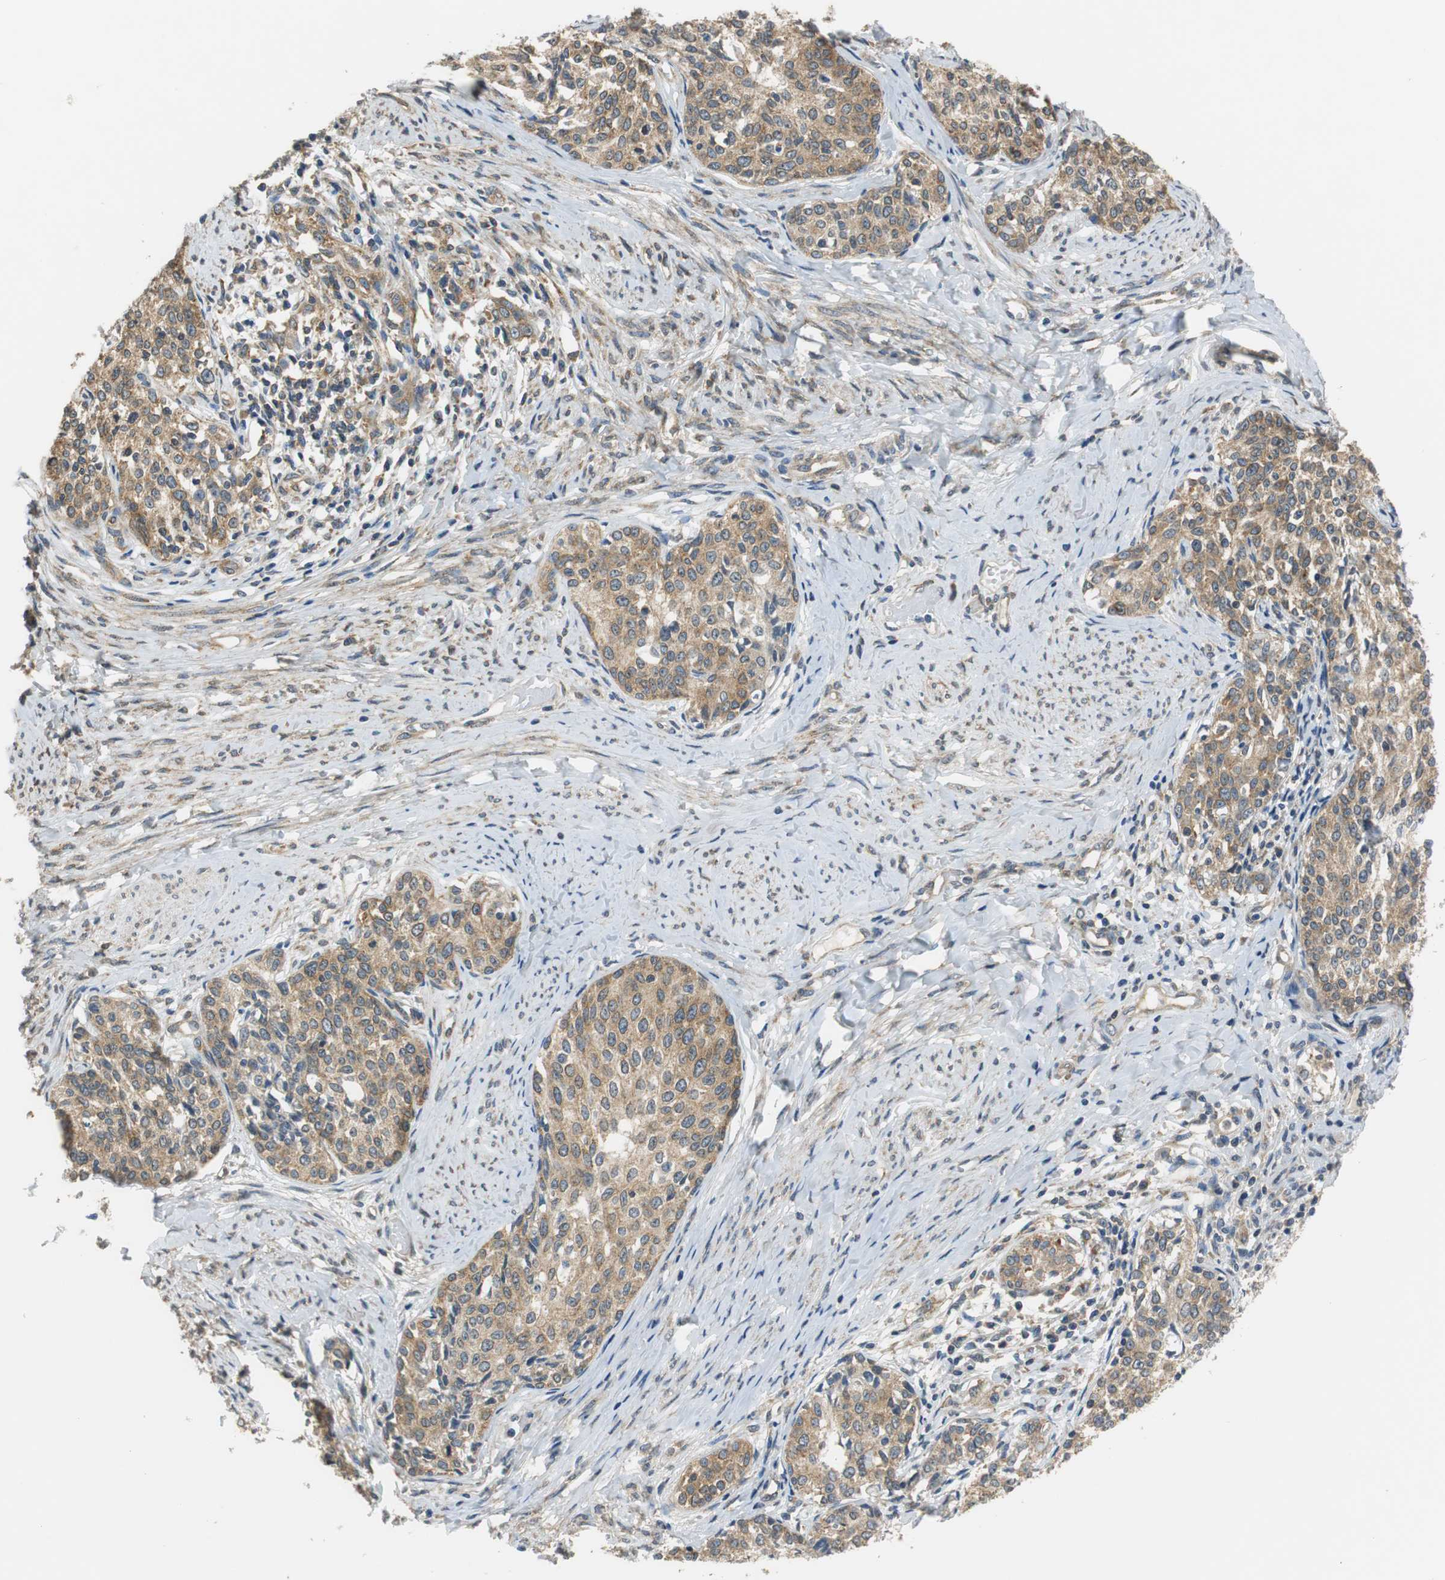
{"staining": {"intensity": "moderate", "quantity": ">75%", "location": "cytoplasmic/membranous"}, "tissue": "cervical cancer", "cell_type": "Tumor cells", "image_type": "cancer", "snomed": [{"axis": "morphology", "description": "Squamous cell carcinoma, NOS"}, {"axis": "morphology", "description": "Adenocarcinoma, NOS"}, {"axis": "topography", "description": "Cervix"}], "caption": "Tumor cells reveal medium levels of moderate cytoplasmic/membranous expression in about >75% of cells in human cervical cancer (adenocarcinoma).", "gene": "CNOT3", "patient": {"sex": "female", "age": 52}}